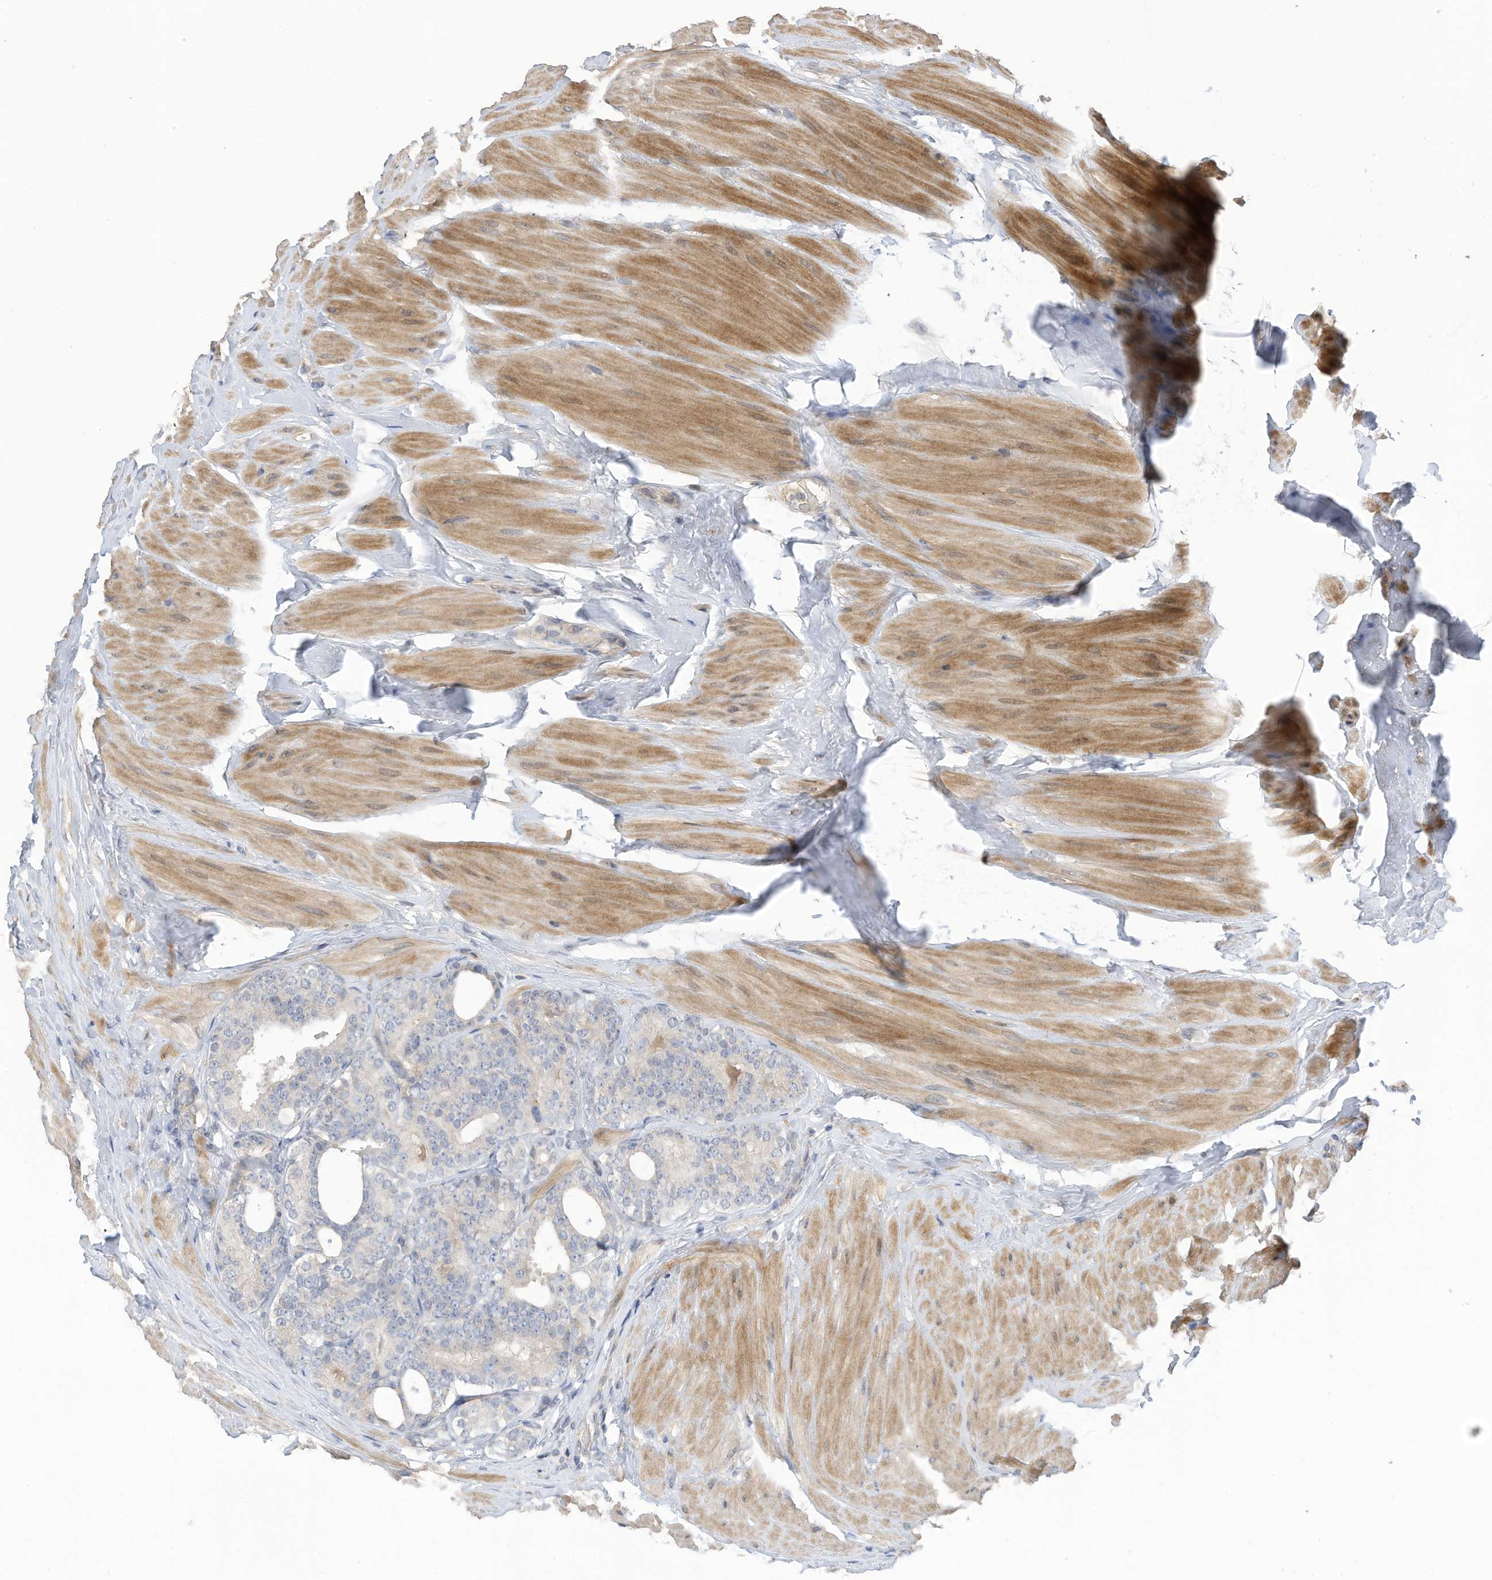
{"staining": {"intensity": "strong", "quantity": "<25%", "location": "cytoplasmic/membranous"}, "tissue": "prostate cancer", "cell_type": "Tumor cells", "image_type": "cancer", "snomed": [{"axis": "morphology", "description": "Adenocarcinoma, High grade"}, {"axis": "topography", "description": "Prostate"}], "caption": "IHC histopathology image of prostate high-grade adenocarcinoma stained for a protein (brown), which demonstrates medium levels of strong cytoplasmic/membranous staining in approximately <25% of tumor cells.", "gene": "REC8", "patient": {"sex": "male", "age": 56}}